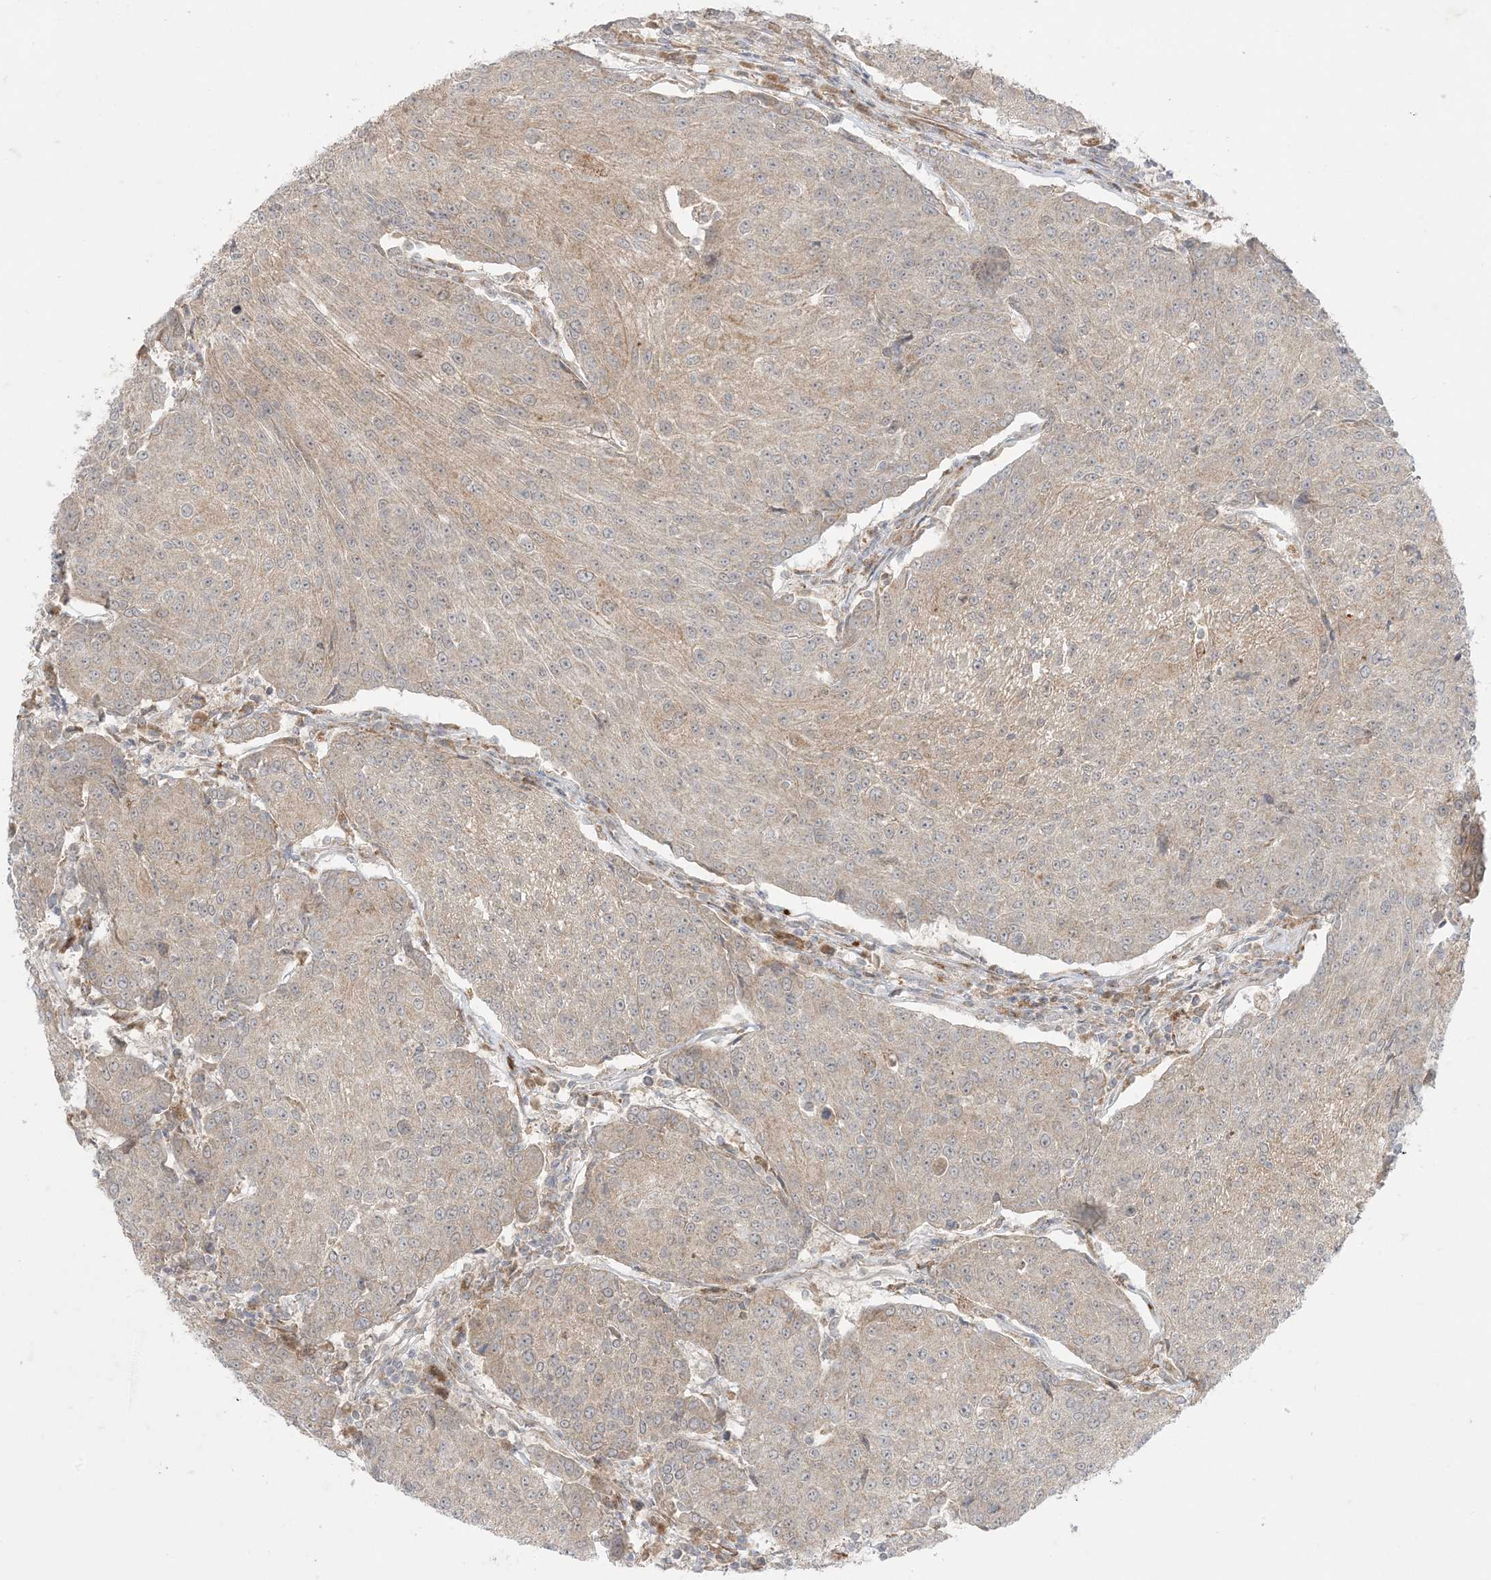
{"staining": {"intensity": "weak", "quantity": "25%-75%", "location": "cytoplasmic/membranous"}, "tissue": "urothelial cancer", "cell_type": "Tumor cells", "image_type": "cancer", "snomed": [{"axis": "morphology", "description": "Urothelial carcinoma, High grade"}, {"axis": "topography", "description": "Urinary bladder"}], "caption": "IHC of urothelial carcinoma (high-grade) reveals low levels of weak cytoplasmic/membranous expression in about 25%-75% of tumor cells.", "gene": "ODC1", "patient": {"sex": "female", "age": 85}}